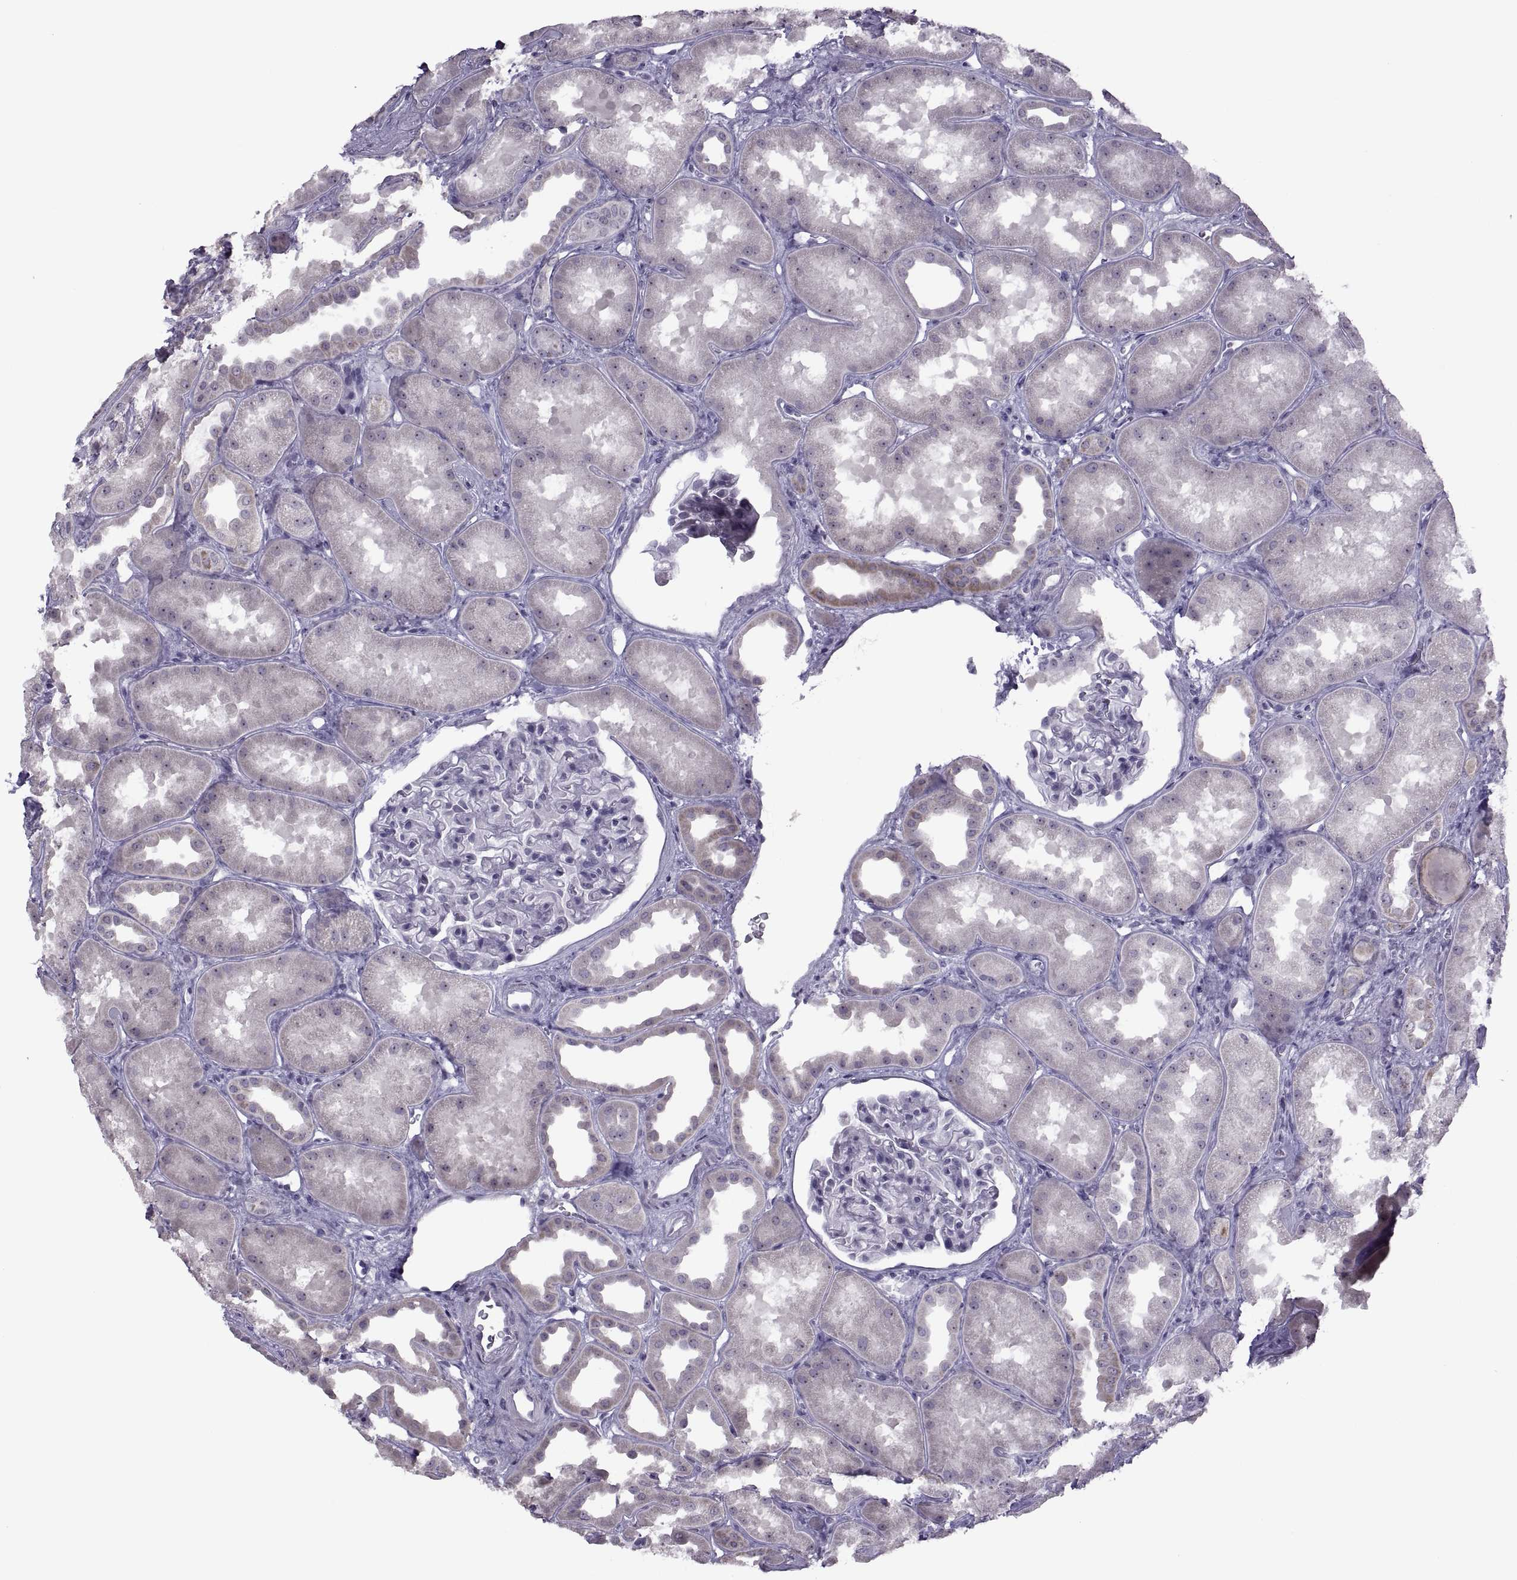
{"staining": {"intensity": "negative", "quantity": "none", "location": "none"}, "tissue": "kidney", "cell_type": "Cells in glomeruli", "image_type": "normal", "snomed": [{"axis": "morphology", "description": "Normal tissue, NOS"}, {"axis": "topography", "description": "Kidney"}], "caption": "Immunohistochemistry histopathology image of benign kidney: human kidney stained with DAB exhibits no significant protein positivity in cells in glomeruli. (Brightfield microscopy of DAB (3,3'-diaminobenzidine) immunohistochemistry (IHC) at high magnification).", "gene": "ASIC2", "patient": {"sex": "male", "age": 61}}